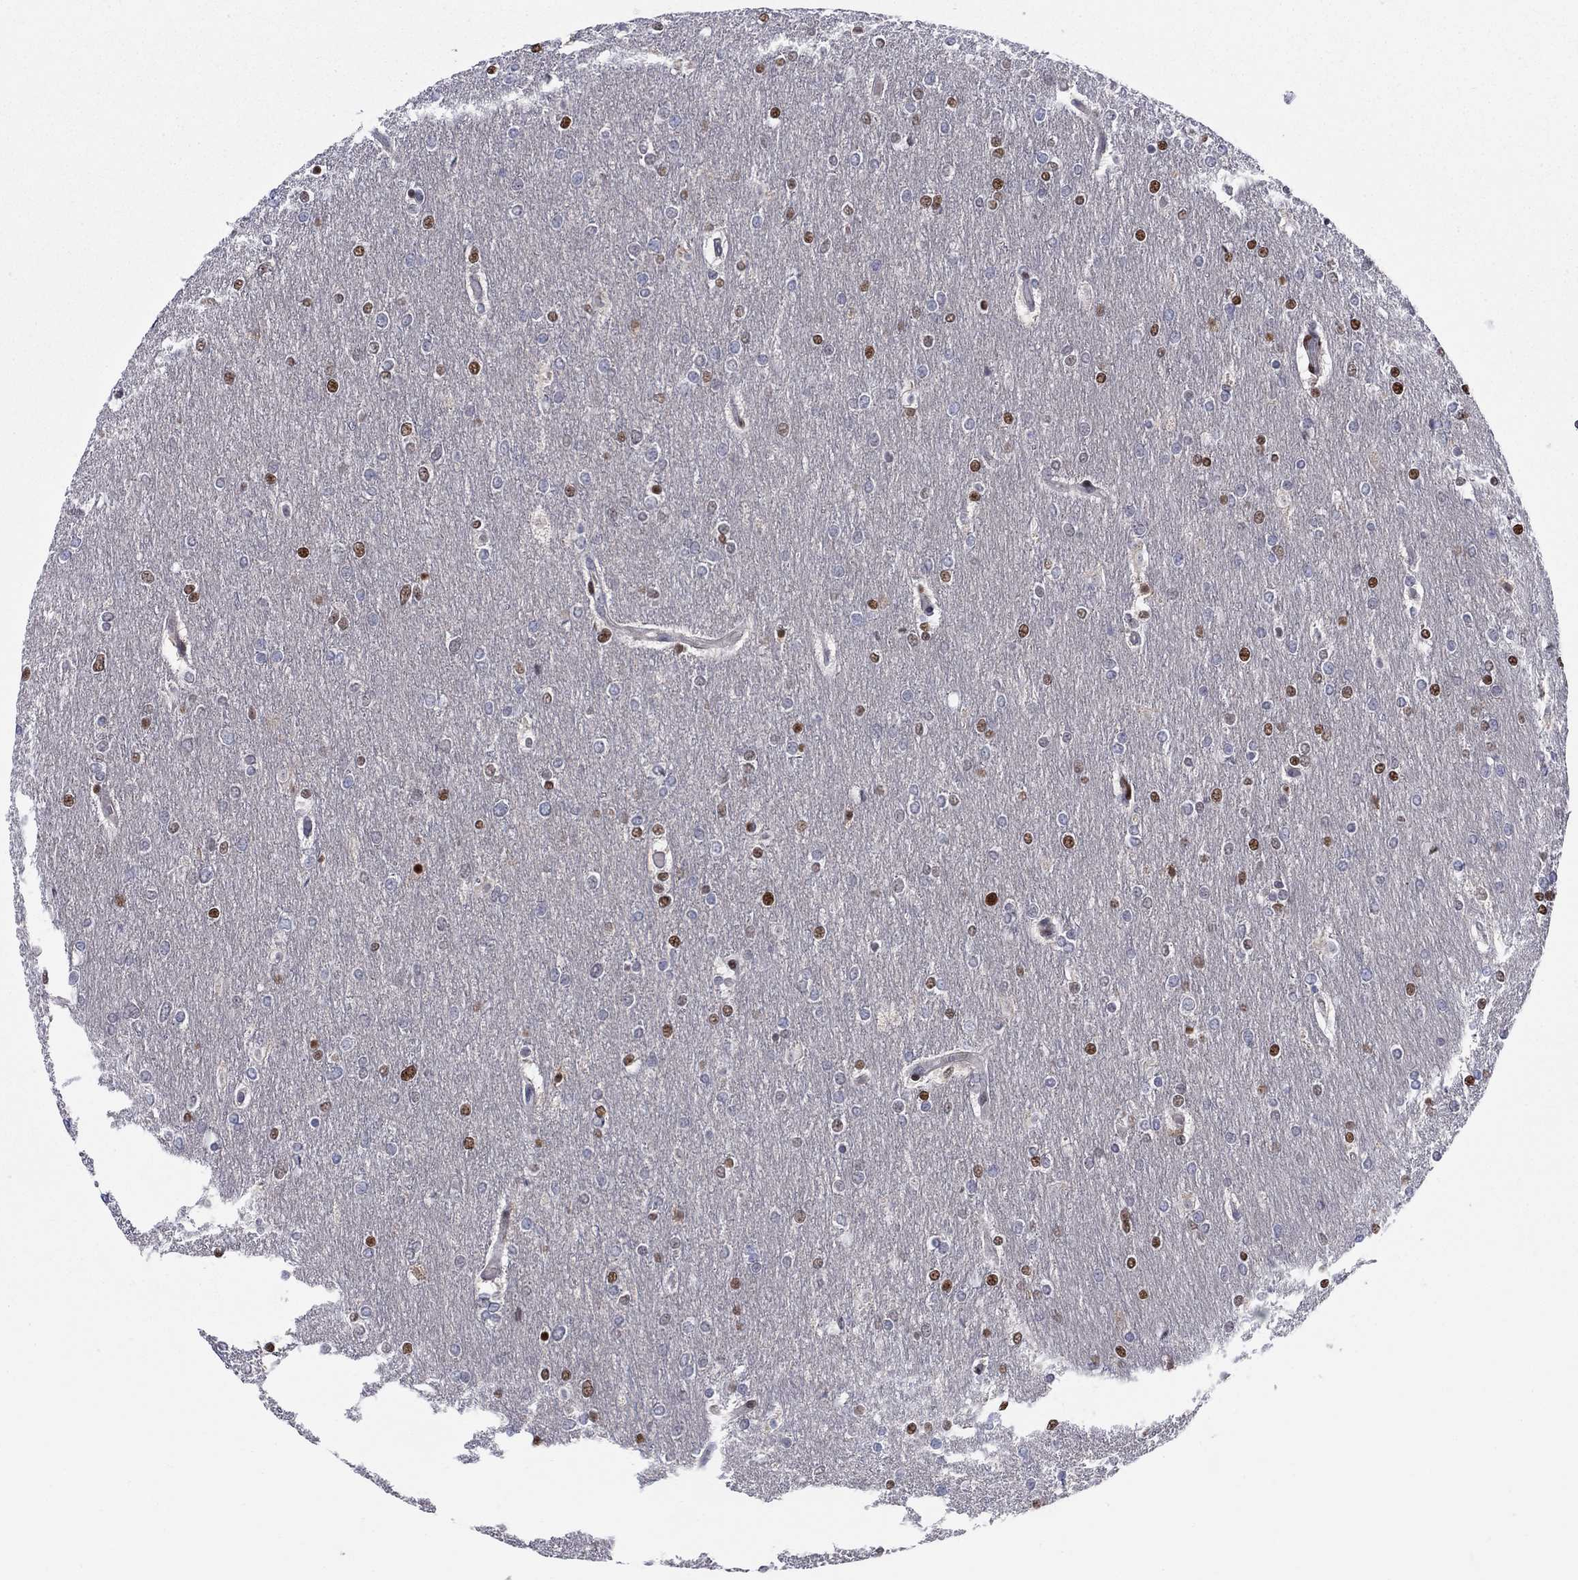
{"staining": {"intensity": "moderate", "quantity": "25%-75%", "location": "nuclear"}, "tissue": "glioma", "cell_type": "Tumor cells", "image_type": "cancer", "snomed": [{"axis": "morphology", "description": "Glioma, malignant, High grade"}, {"axis": "topography", "description": "Brain"}], "caption": "Moderate nuclear expression is appreciated in about 25%-75% of tumor cells in glioma. (DAB IHC with brightfield microscopy, high magnification).", "gene": "ZNHIT3", "patient": {"sex": "female", "age": 61}}